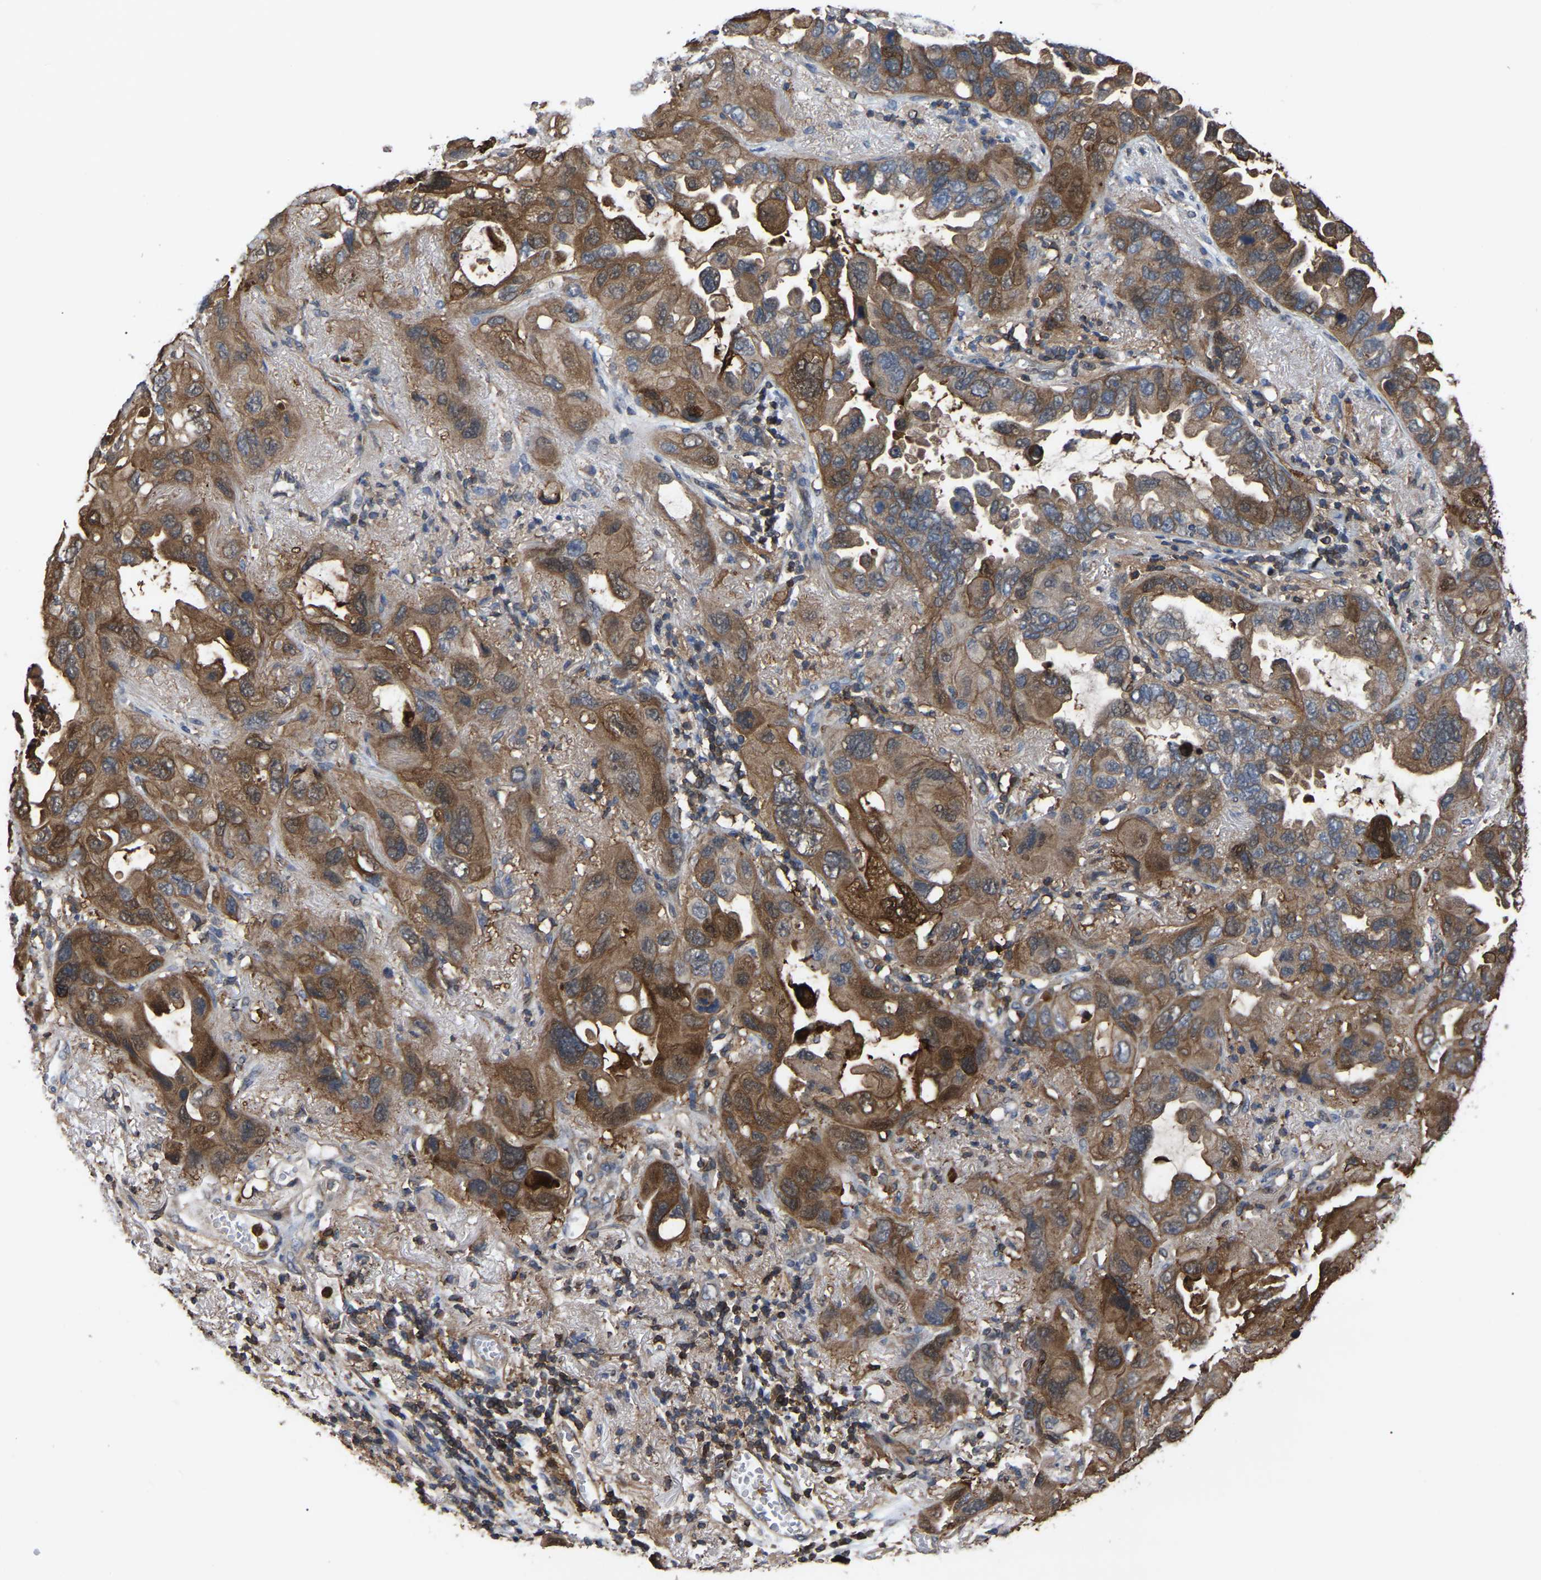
{"staining": {"intensity": "moderate", "quantity": ">75%", "location": "cytoplasmic/membranous"}, "tissue": "lung cancer", "cell_type": "Tumor cells", "image_type": "cancer", "snomed": [{"axis": "morphology", "description": "Squamous cell carcinoma, NOS"}, {"axis": "topography", "description": "Lung"}], "caption": "Lung cancer (squamous cell carcinoma) was stained to show a protein in brown. There is medium levels of moderate cytoplasmic/membranous expression in about >75% of tumor cells.", "gene": "CIT", "patient": {"sex": "female", "age": 73}}